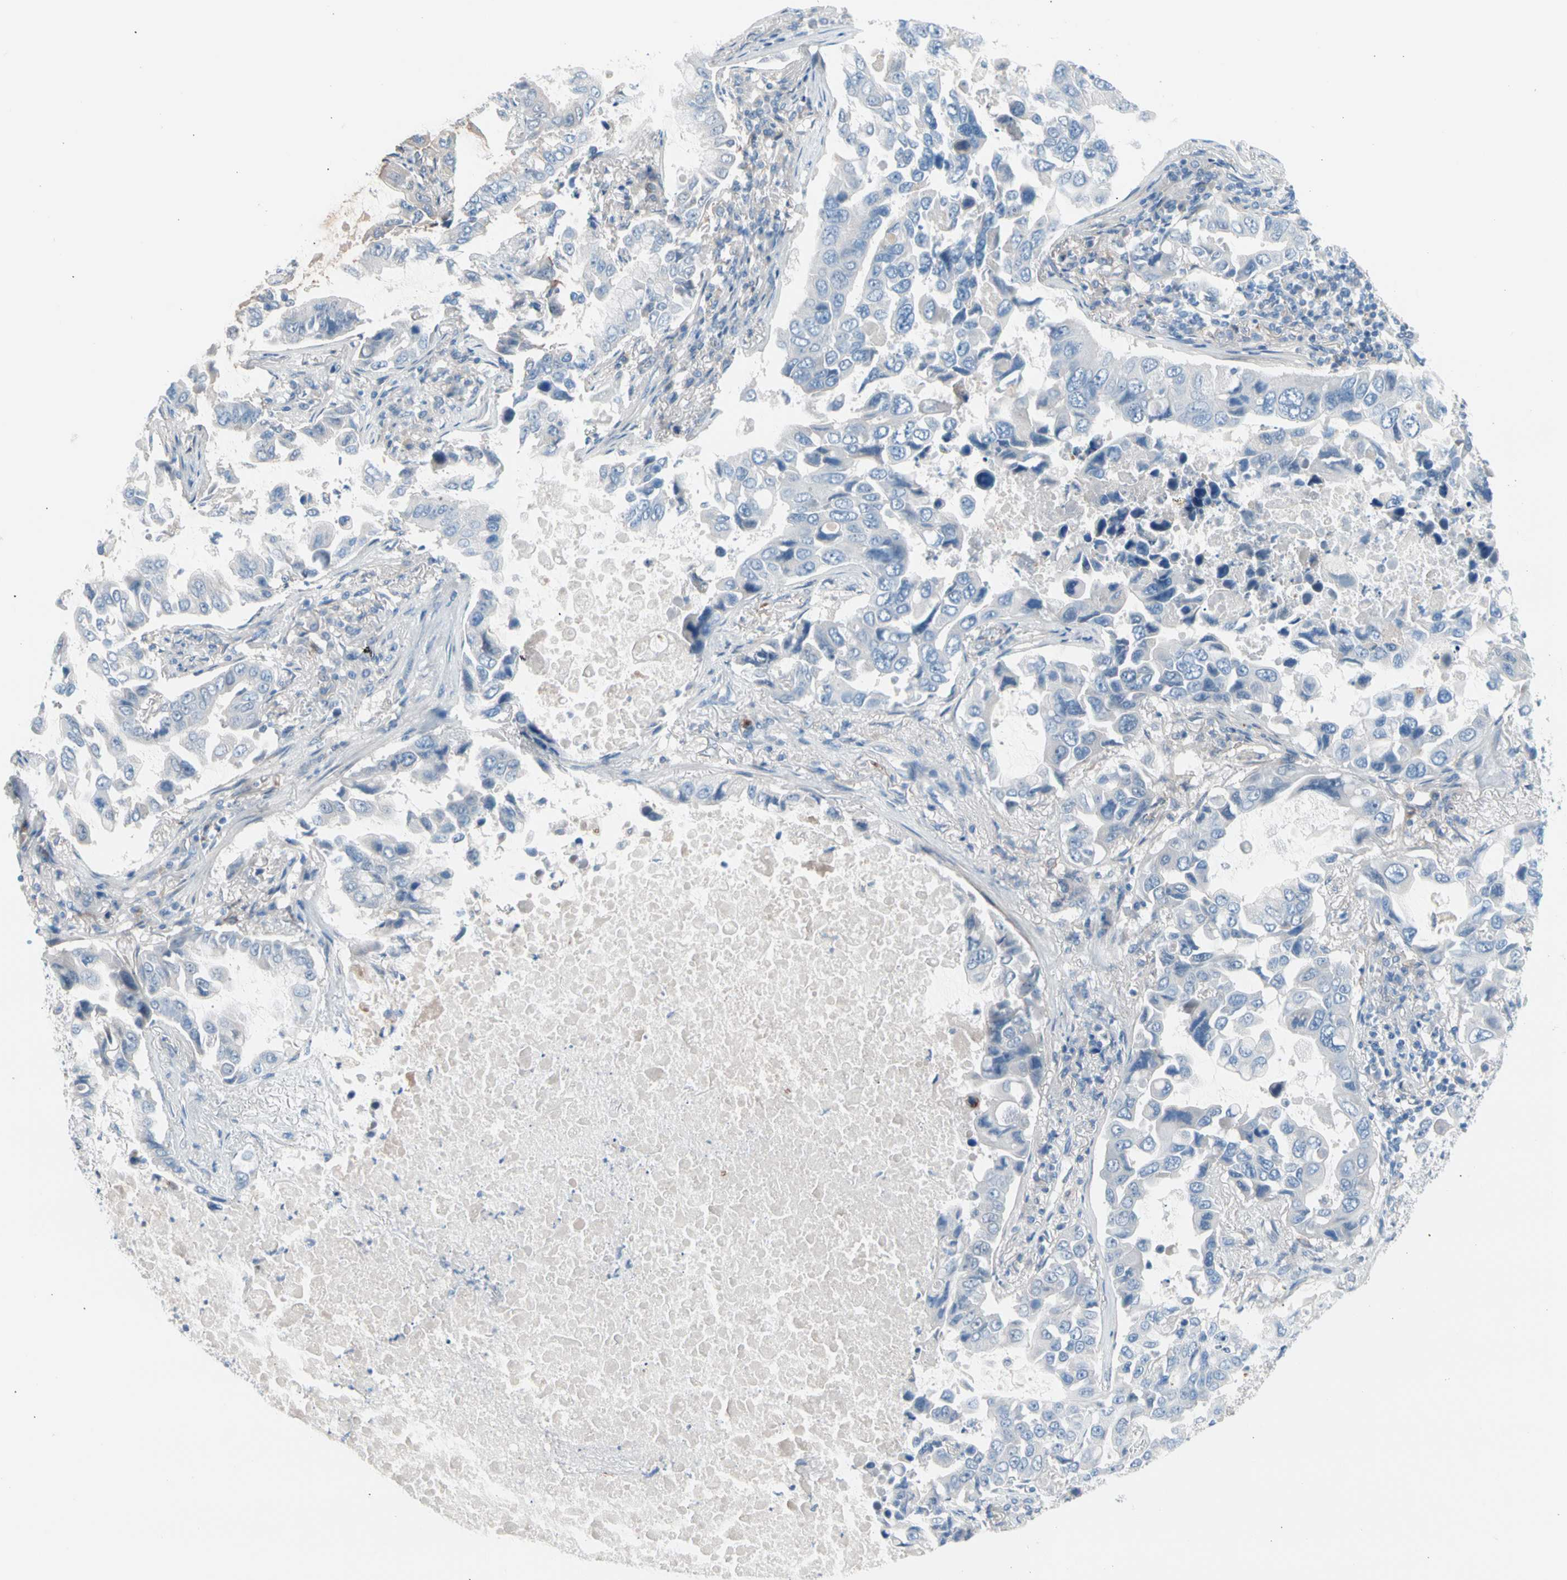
{"staining": {"intensity": "weak", "quantity": "25%-75%", "location": "cytoplasmic/membranous"}, "tissue": "lung cancer", "cell_type": "Tumor cells", "image_type": "cancer", "snomed": [{"axis": "morphology", "description": "Adenocarcinoma, NOS"}, {"axis": "topography", "description": "Lung"}], "caption": "Lung adenocarcinoma tissue demonstrates weak cytoplasmic/membranous expression in about 25%-75% of tumor cells, visualized by immunohistochemistry.", "gene": "CASQ1", "patient": {"sex": "male", "age": 64}}